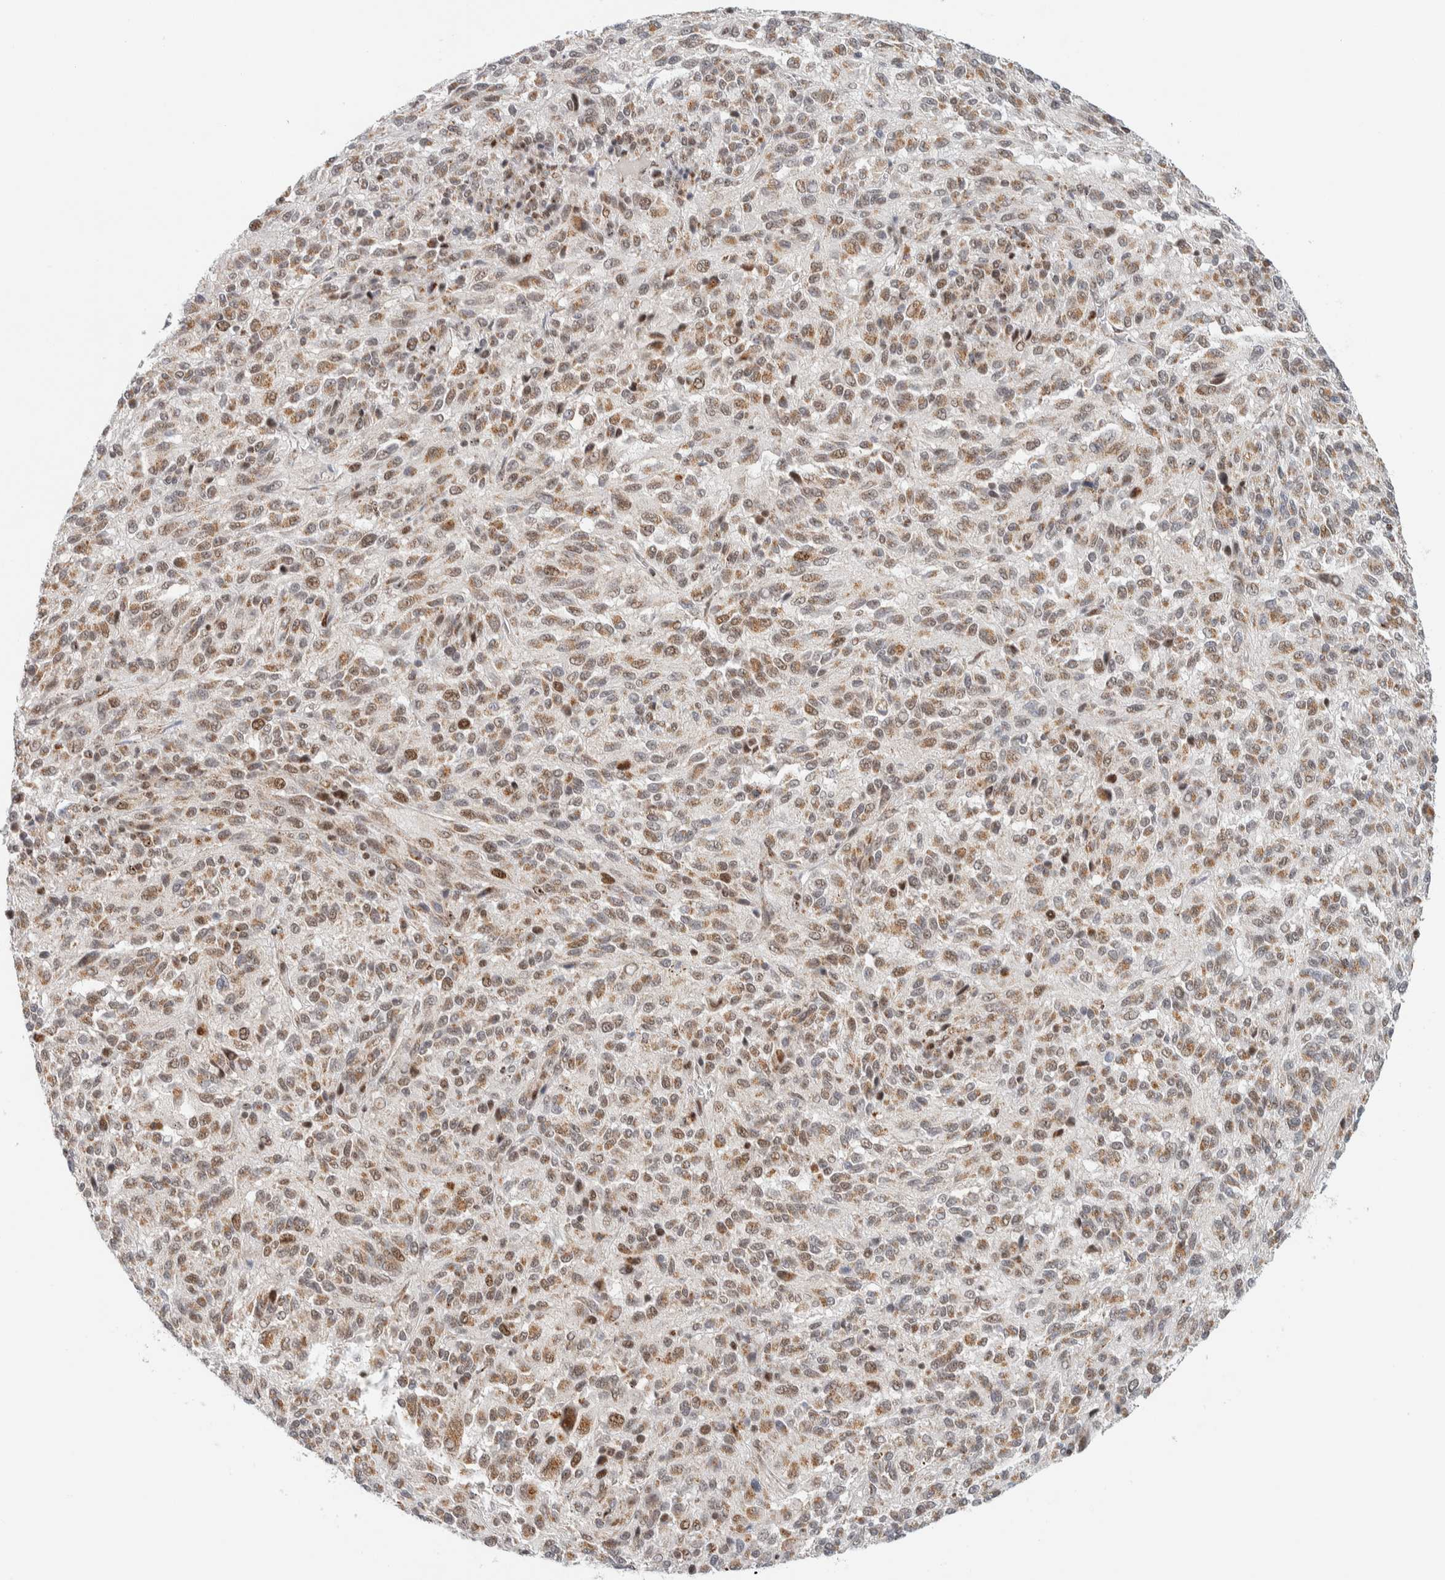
{"staining": {"intensity": "moderate", "quantity": ">75%", "location": "cytoplasmic/membranous,nuclear"}, "tissue": "melanoma", "cell_type": "Tumor cells", "image_type": "cancer", "snomed": [{"axis": "morphology", "description": "Malignant melanoma, Metastatic site"}, {"axis": "topography", "description": "Lung"}], "caption": "This is an image of immunohistochemistry staining of melanoma, which shows moderate positivity in the cytoplasmic/membranous and nuclear of tumor cells.", "gene": "TSPAN32", "patient": {"sex": "male", "age": 64}}